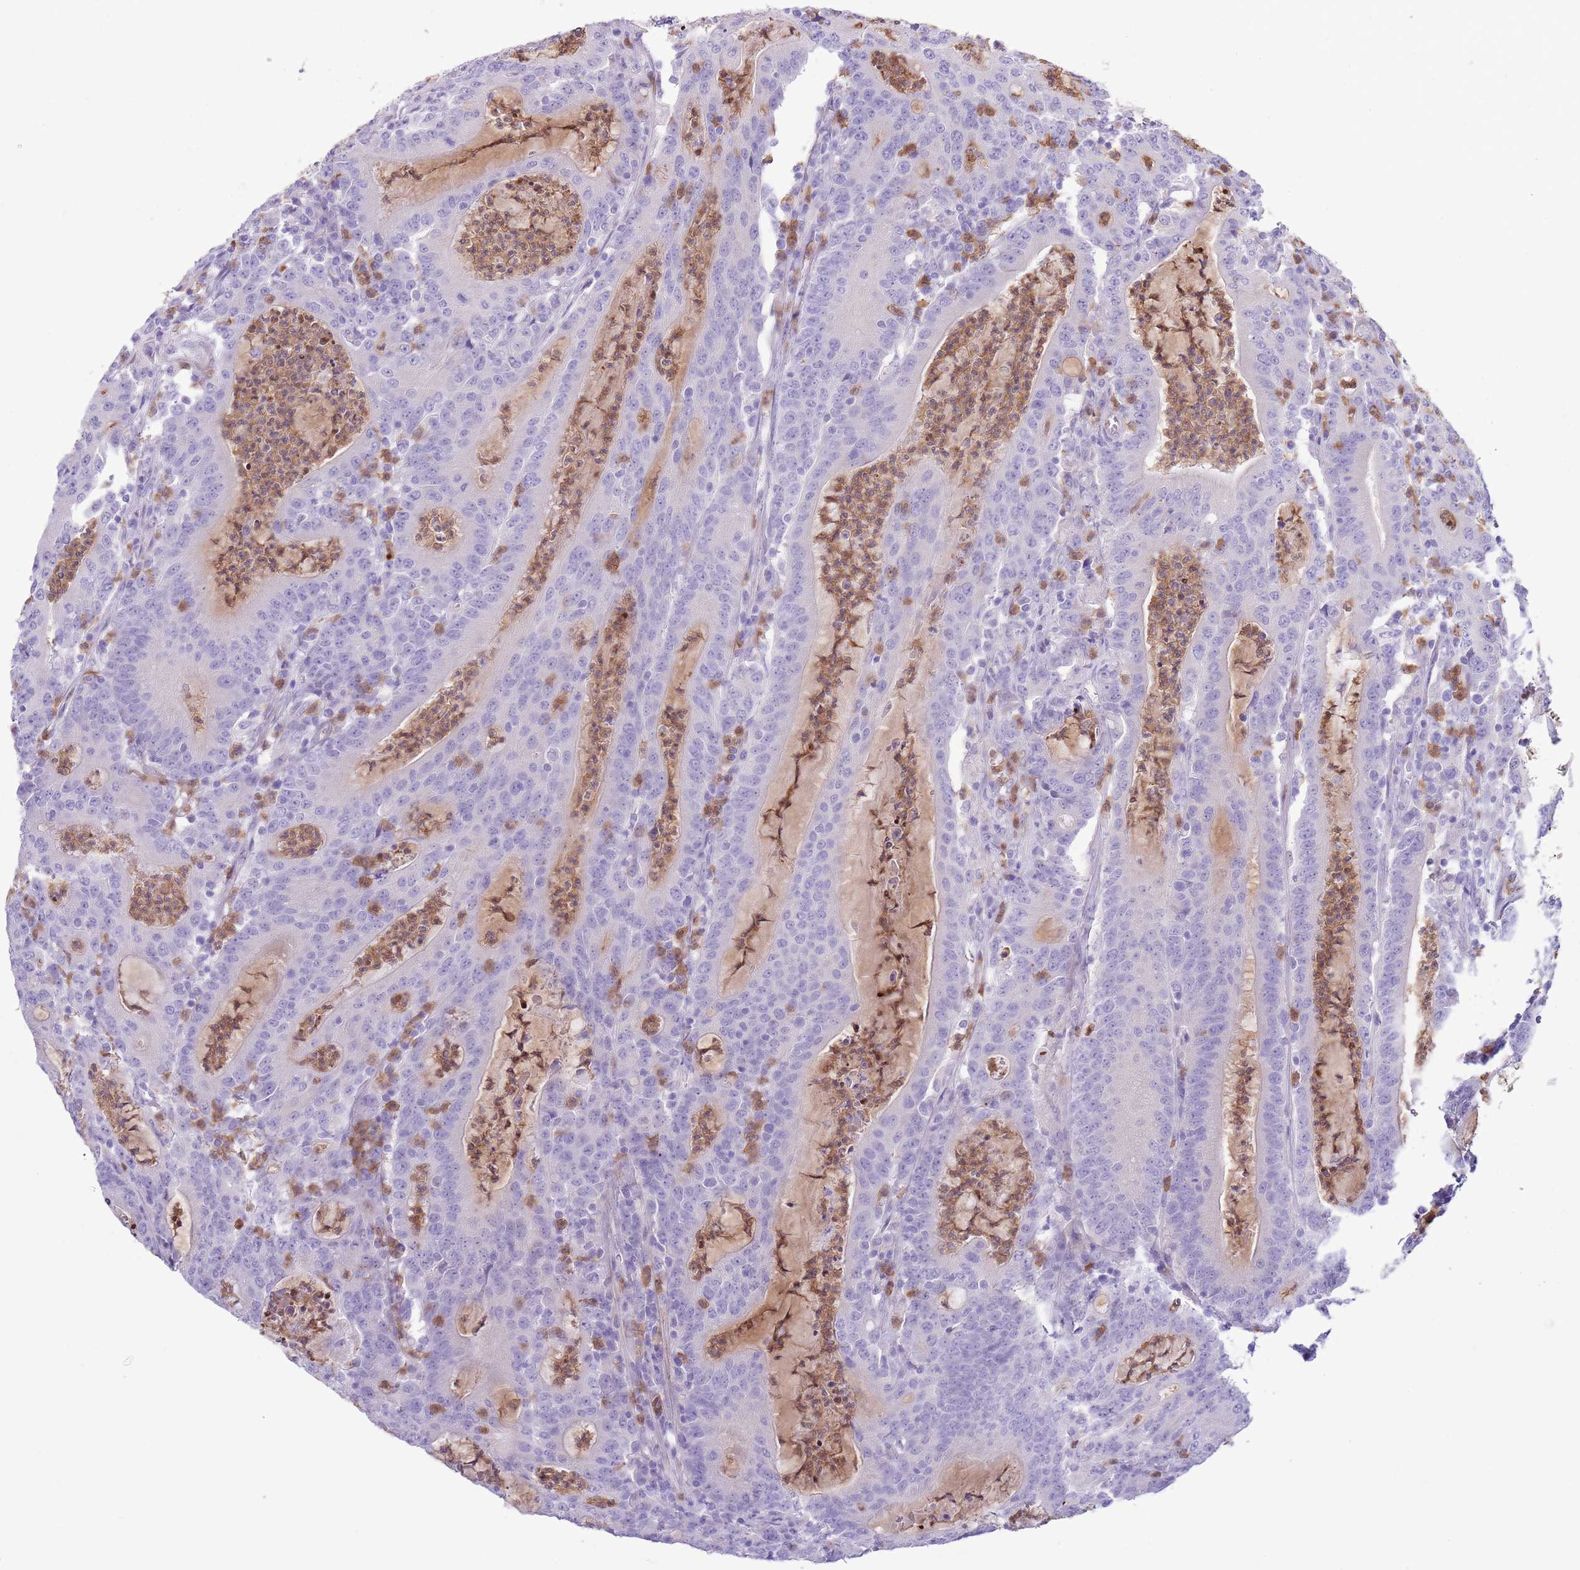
{"staining": {"intensity": "negative", "quantity": "none", "location": "none"}, "tissue": "colorectal cancer", "cell_type": "Tumor cells", "image_type": "cancer", "snomed": [{"axis": "morphology", "description": "Adenocarcinoma, NOS"}, {"axis": "topography", "description": "Colon"}], "caption": "An immunohistochemistry (IHC) micrograph of adenocarcinoma (colorectal) is shown. There is no staining in tumor cells of adenocarcinoma (colorectal). The staining is performed using DAB (3,3'-diaminobenzidine) brown chromogen with nuclei counter-stained in using hematoxylin.", "gene": "OR6M1", "patient": {"sex": "male", "age": 83}}